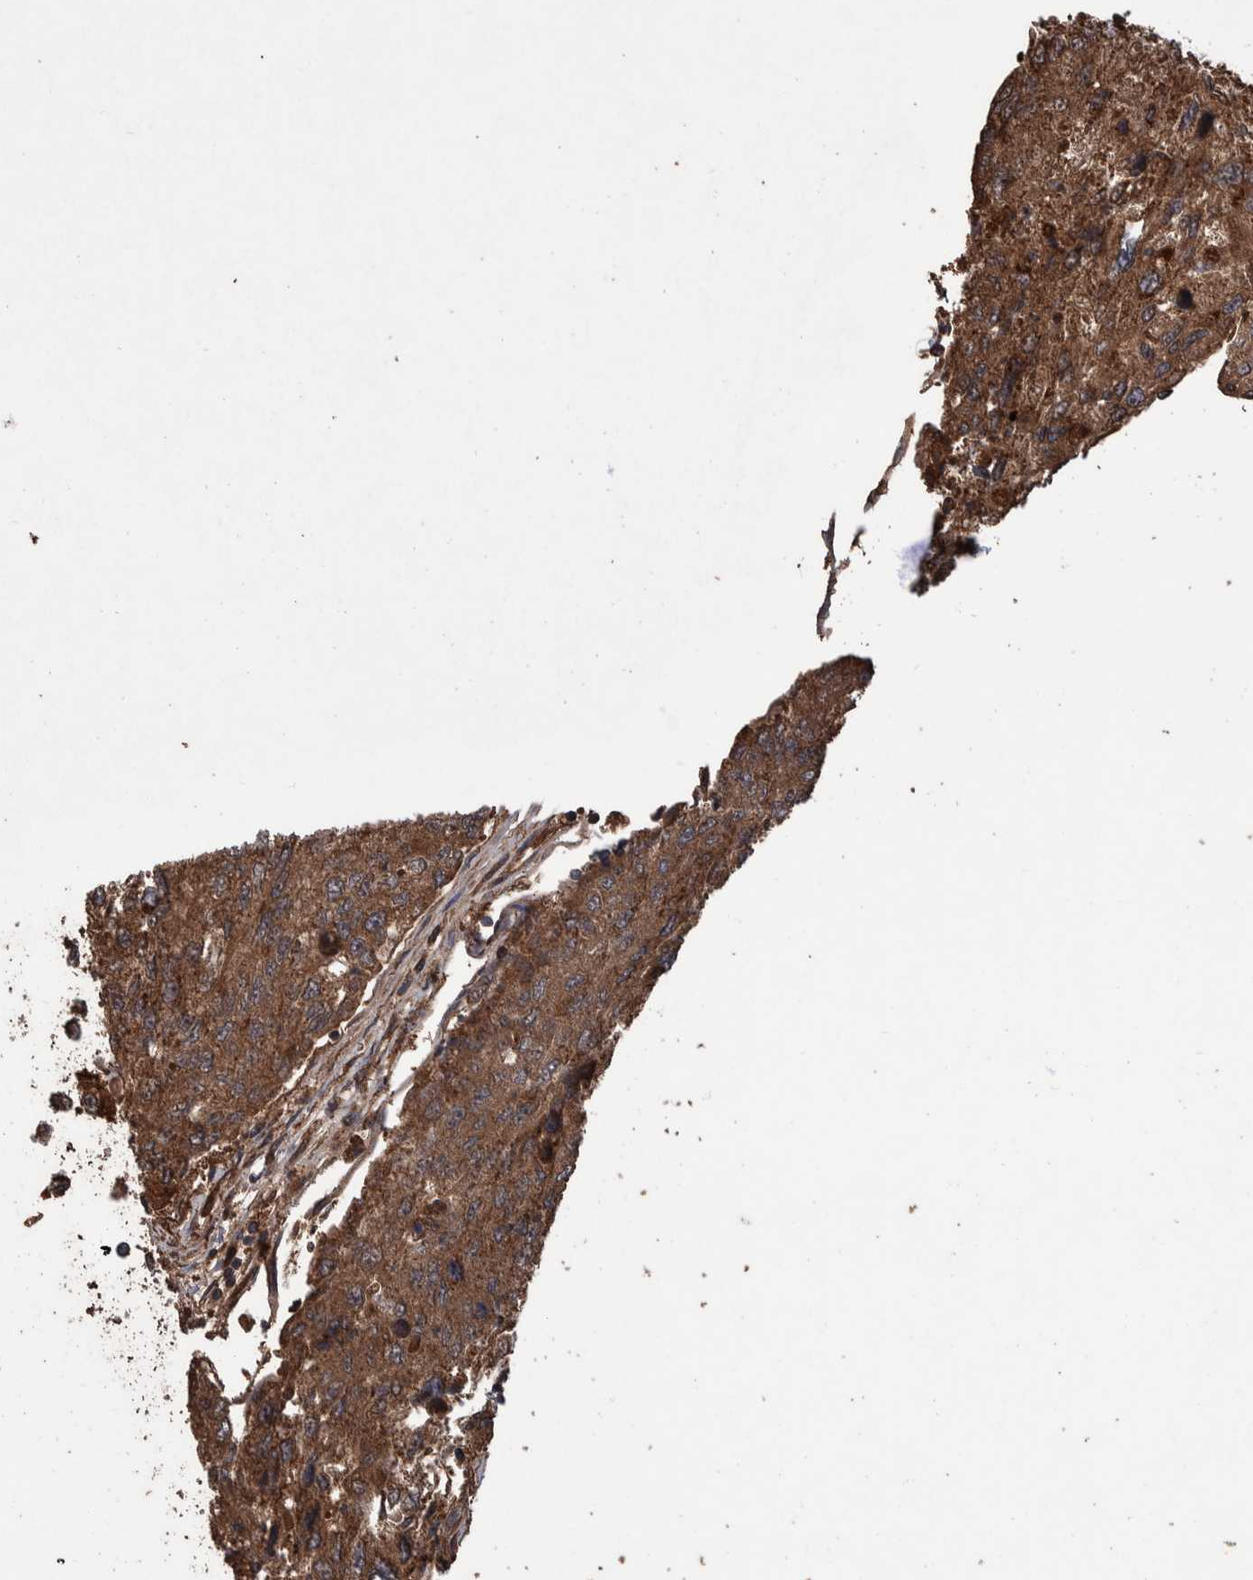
{"staining": {"intensity": "moderate", "quantity": ">75%", "location": "cytoplasmic/membranous"}, "tissue": "urothelial cancer", "cell_type": "Tumor cells", "image_type": "cancer", "snomed": [{"axis": "morphology", "description": "Urothelial carcinoma, High grade"}, {"axis": "topography", "description": "Lymph node"}, {"axis": "topography", "description": "Urinary bladder"}], "caption": "DAB immunohistochemical staining of human urothelial cancer reveals moderate cytoplasmic/membranous protein staining in approximately >75% of tumor cells.", "gene": "TRIM16", "patient": {"sex": "male", "age": 51}}